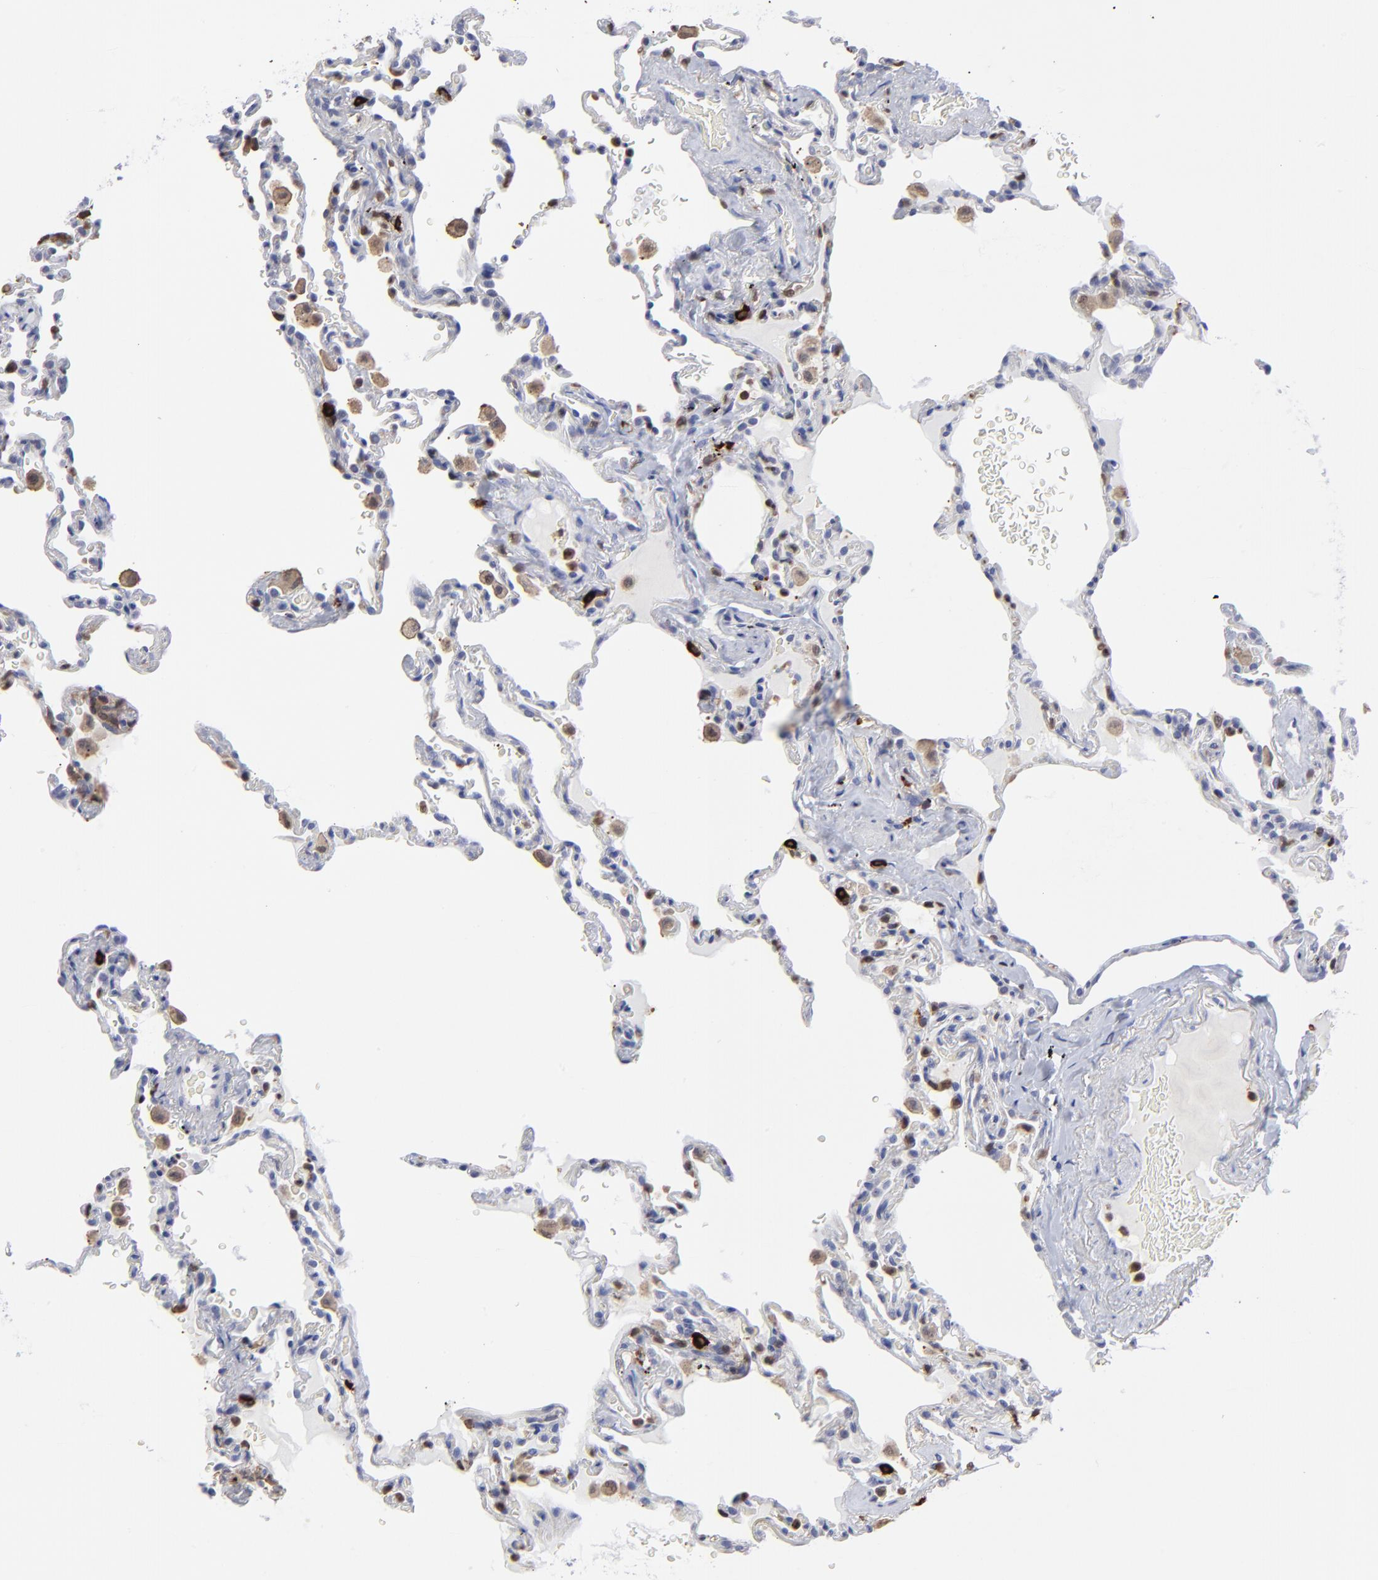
{"staining": {"intensity": "negative", "quantity": "none", "location": "none"}, "tissue": "lung", "cell_type": "Alveolar cells", "image_type": "normal", "snomed": [{"axis": "morphology", "description": "Normal tissue, NOS"}, {"axis": "topography", "description": "Lung"}], "caption": "Immunohistochemistry (IHC) photomicrograph of benign lung stained for a protein (brown), which demonstrates no positivity in alveolar cells.", "gene": "TBXT", "patient": {"sex": "male", "age": 59}}